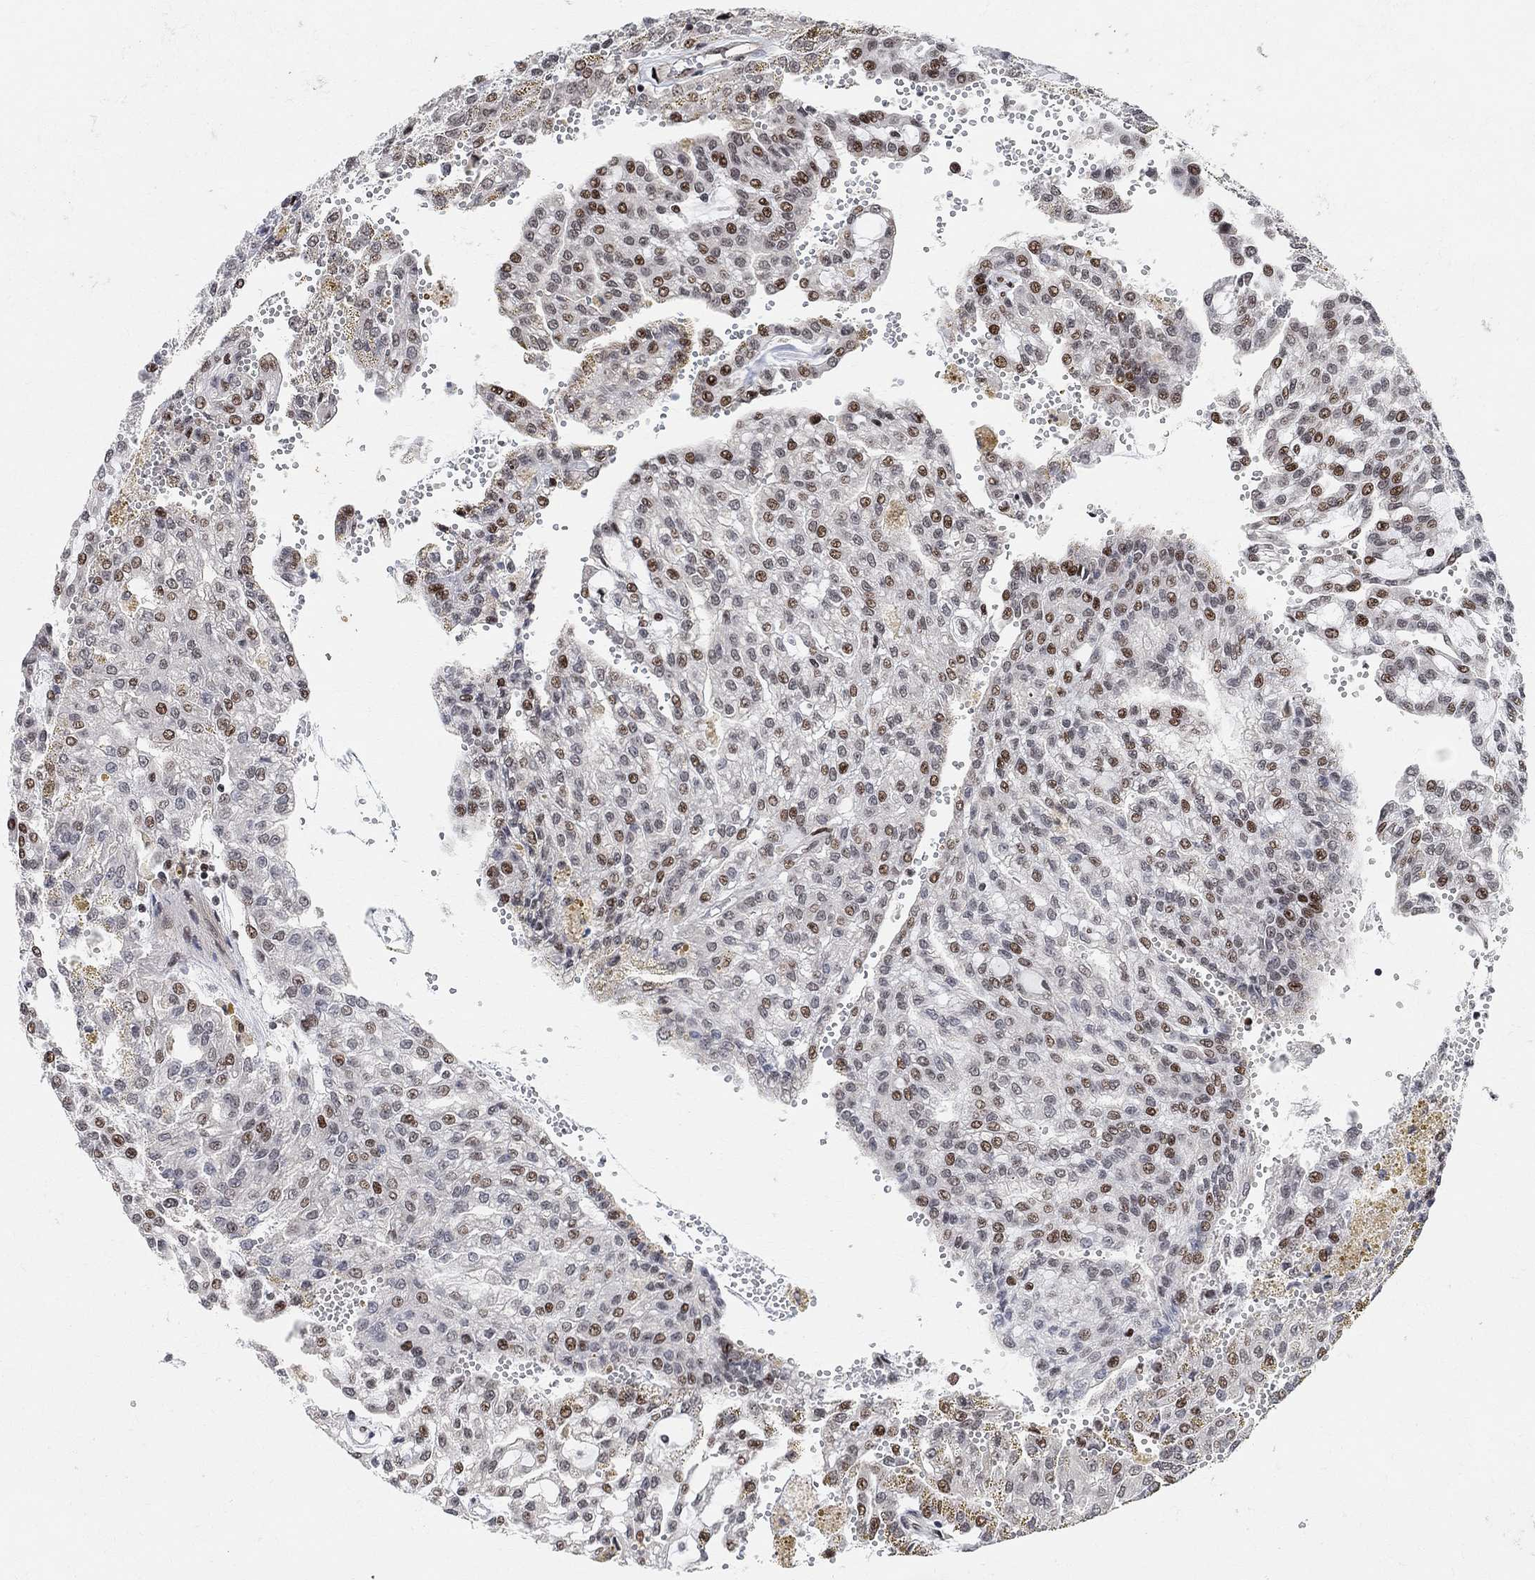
{"staining": {"intensity": "strong", "quantity": "<25%", "location": "nuclear"}, "tissue": "renal cancer", "cell_type": "Tumor cells", "image_type": "cancer", "snomed": [{"axis": "morphology", "description": "Adenocarcinoma, NOS"}, {"axis": "topography", "description": "Kidney"}], "caption": "IHC of human adenocarcinoma (renal) exhibits medium levels of strong nuclear staining in about <25% of tumor cells. Nuclei are stained in blue.", "gene": "E4F1", "patient": {"sex": "male", "age": 63}}